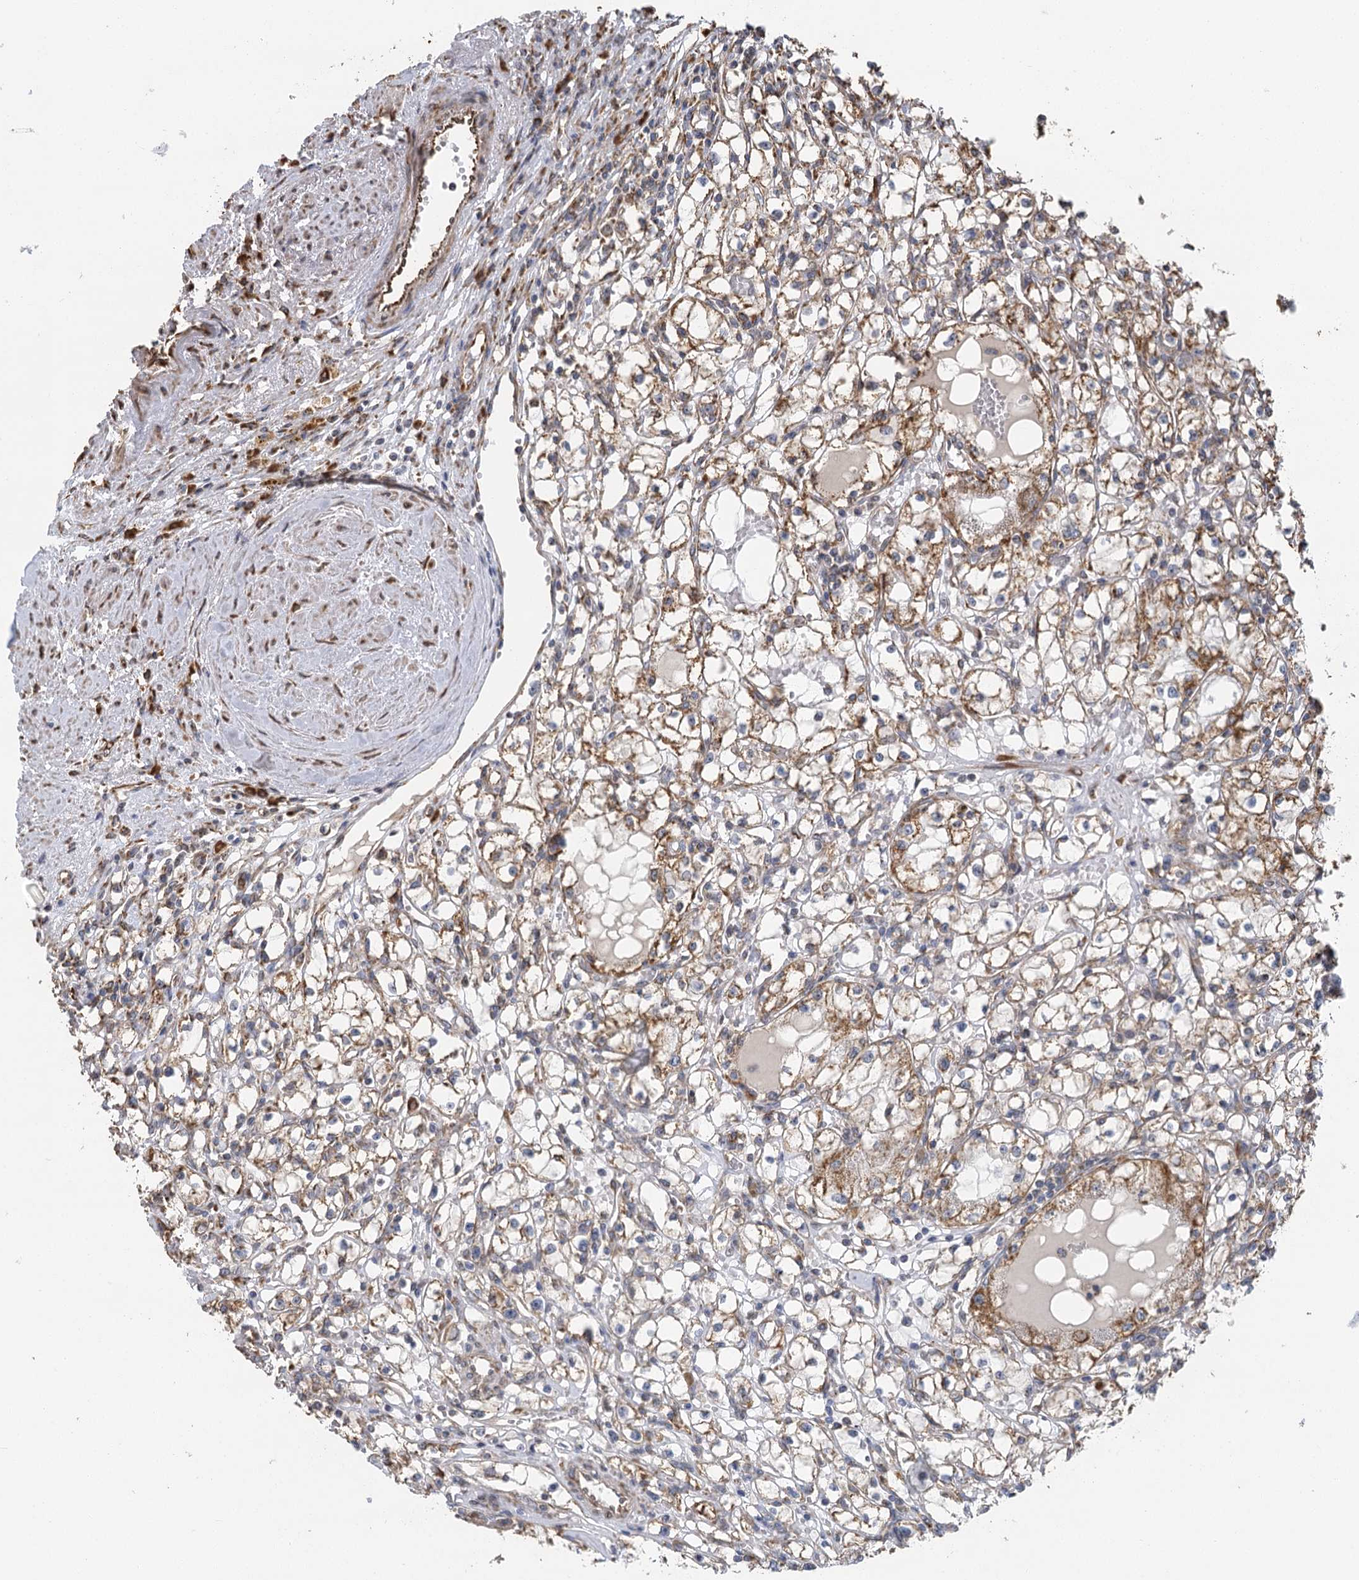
{"staining": {"intensity": "moderate", "quantity": "<25%", "location": "cytoplasmic/membranous"}, "tissue": "renal cancer", "cell_type": "Tumor cells", "image_type": "cancer", "snomed": [{"axis": "morphology", "description": "Adenocarcinoma, NOS"}, {"axis": "topography", "description": "Kidney"}], "caption": "Renal adenocarcinoma tissue displays moderate cytoplasmic/membranous staining in about <25% of tumor cells The staining was performed using DAB (3,3'-diaminobenzidine), with brown indicating positive protein expression. Nuclei are stained blue with hematoxylin.", "gene": "IL11RA", "patient": {"sex": "male", "age": 56}}